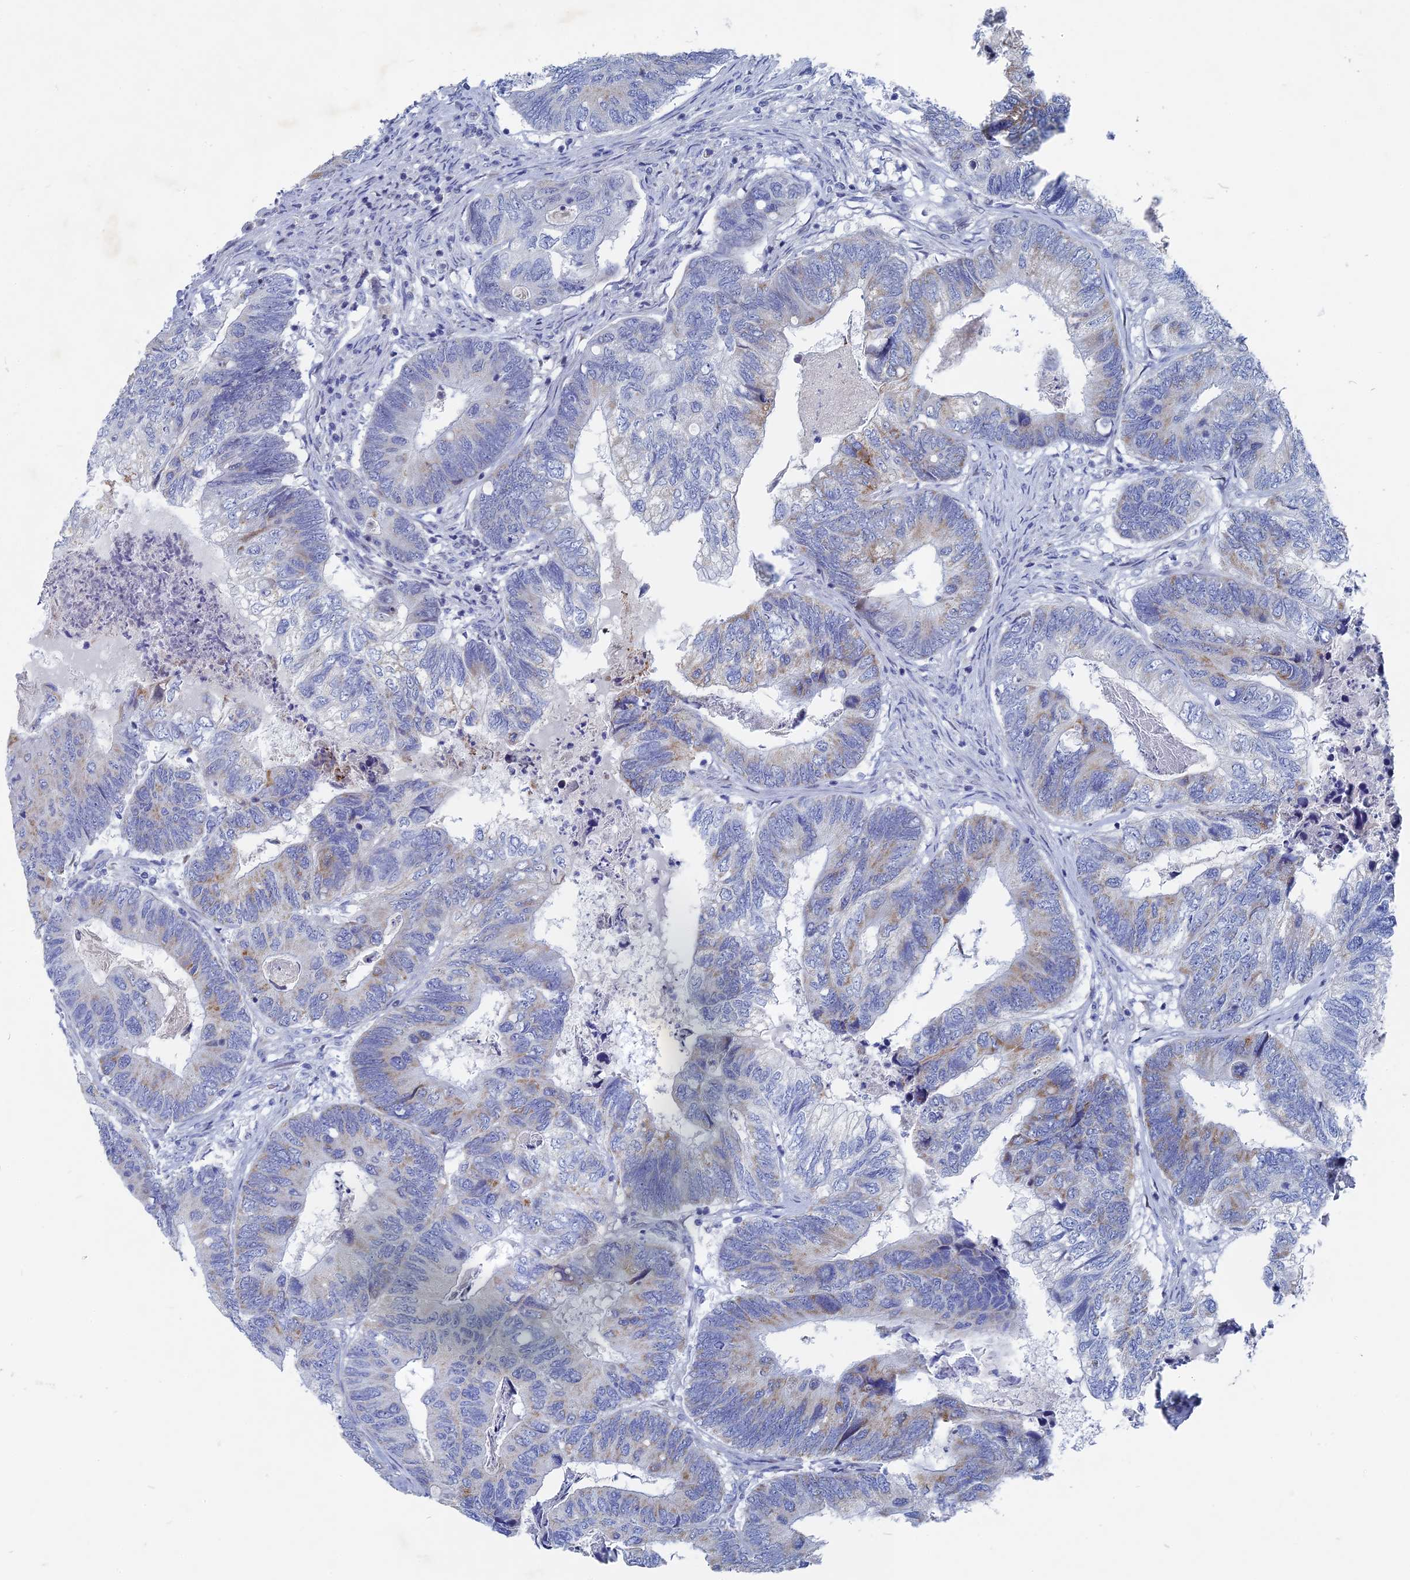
{"staining": {"intensity": "weak", "quantity": "<25%", "location": "cytoplasmic/membranous"}, "tissue": "colorectal cancer", "cell_type": "Tumor cells", "image_type": "cancer", "snomed": [{"axis": "morphology", "description": "Adenocarcinoma, NOS"}, {"axis": "topography", "description": "Colon"}], "caption": "Tumor cells are negative for brown protein staining in colorectal cancer. (Brightfield microscopy of DAB immunohistochemistry at high magnification).", "gene": "HIGD1A", "patient": {"sex": "female", "age": 67}}